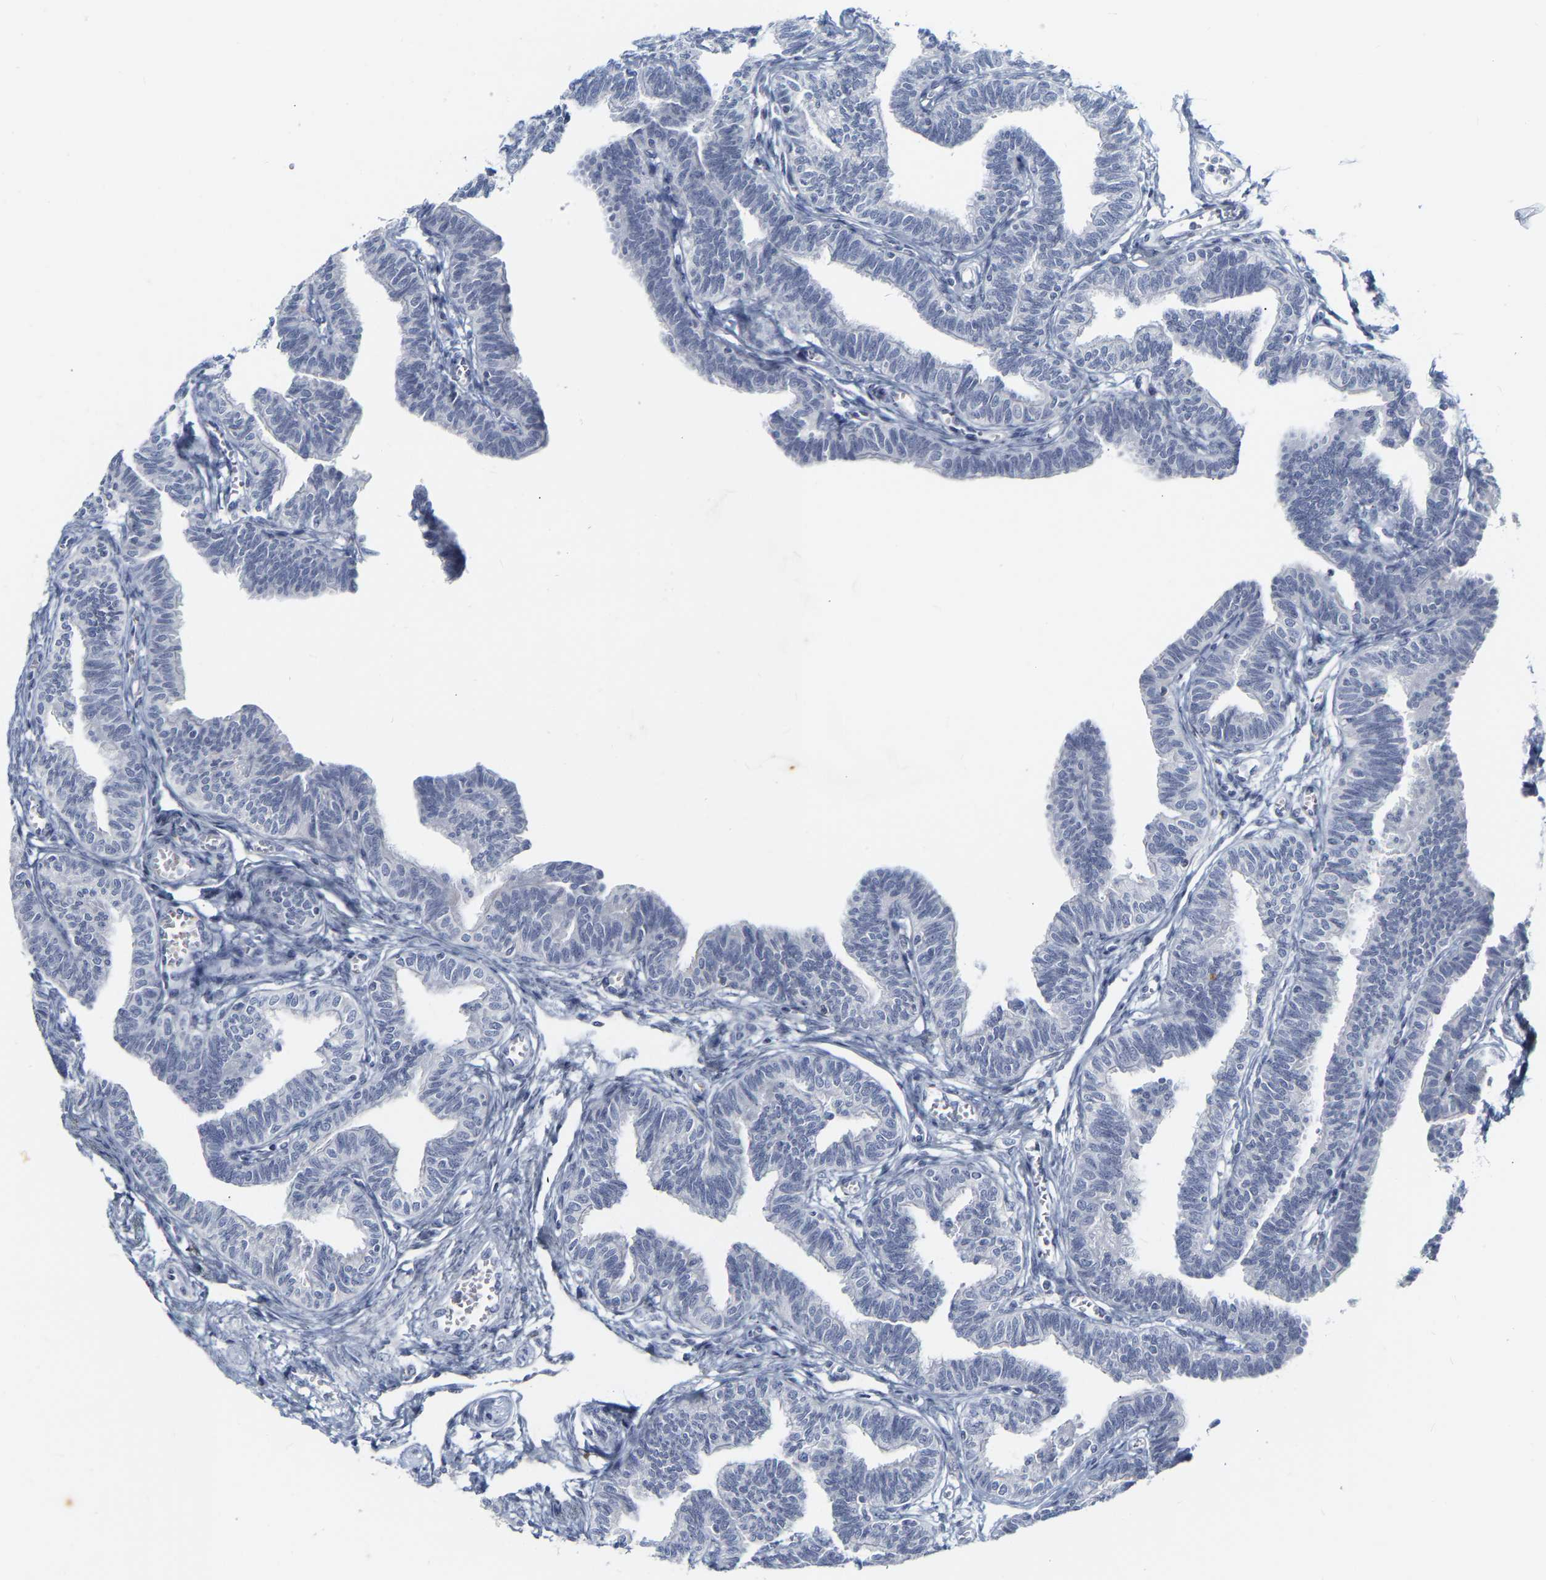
{"staining": {"intensity": "negative", "quantity": "none", "location": "none"}, "tissue": "fallopian tube", "cell_type": "Glandular cells", "image_type": "normal", "snomed": [{"axis": "morphology", "description": "Normal tissue, NOS"}, {"axis": "topography", "description": "Fallopian tube"}, {"axis": "topography", "description": "Ovary"}], "caption": "A high-resolution photomicrograph shows IHC staining of unremarkable fallopian tube, which displays no significant positivity in glandular cells.", "gene": "GNAS", "patient": {"sex": "female", "age": 23}}